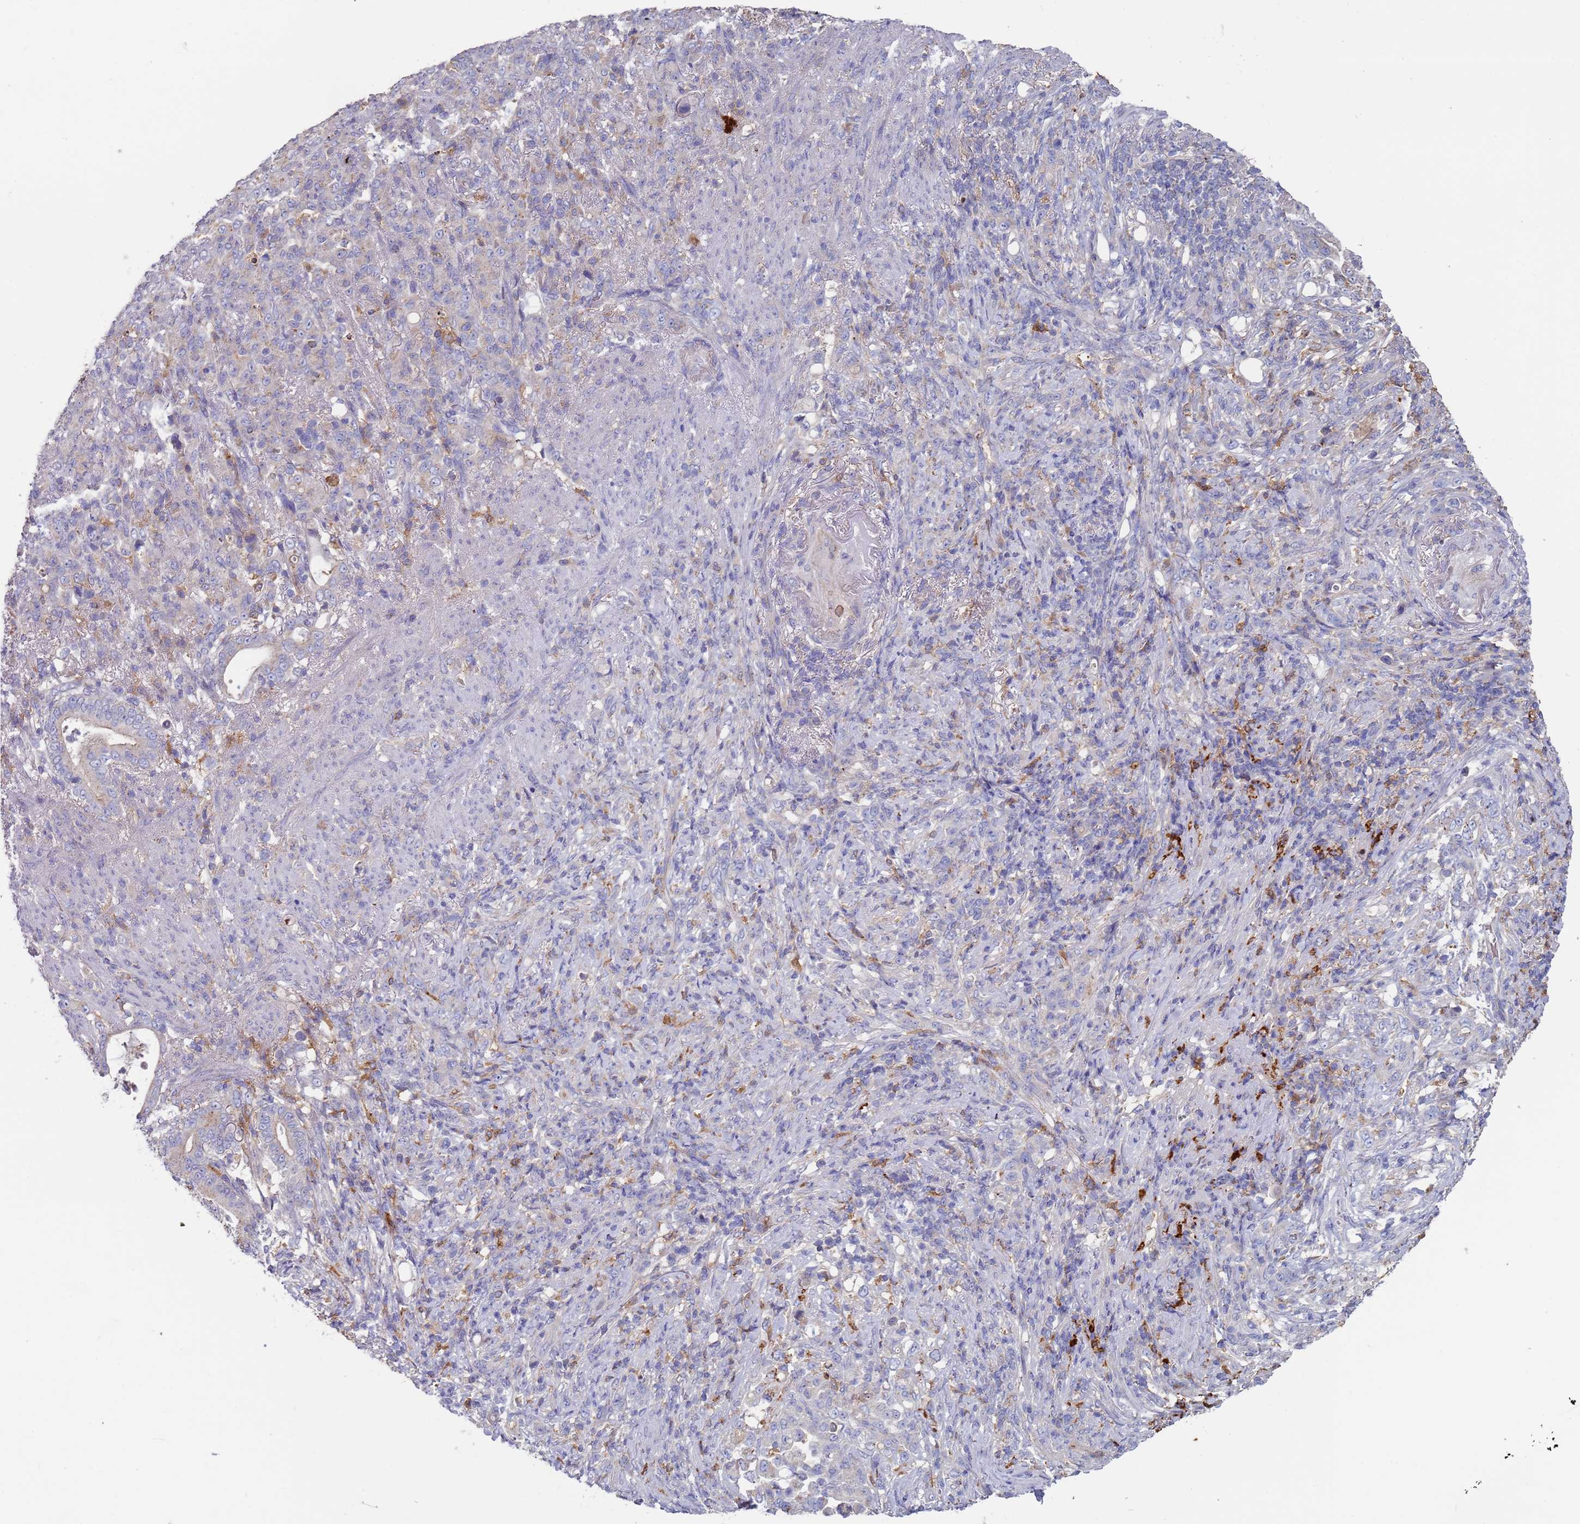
{"staining": {"intensity": "negative", "quantity": "none", "location": "none"}, "tissue": "stomach cancer", "cell_type": "Tumor cells", "image_type": "cancer", "snomed": [{"axis": "morphology", "description": "Normal tissue, NOS"}, {"axis": "morphology", "description": "Adenocarcinoma, NOS"}, {"axis": "topography", "description": "Stomach"}], "caption": "Stomach cancer (adenocarcinoma) was stained to show a protein in brown. There is no significant staining in tumor cells. (Immunohistochemistry, brightfield microscopy, high magnification).", "gene": "MALRD1", "patient": {"sex": "female", "age": 79}}